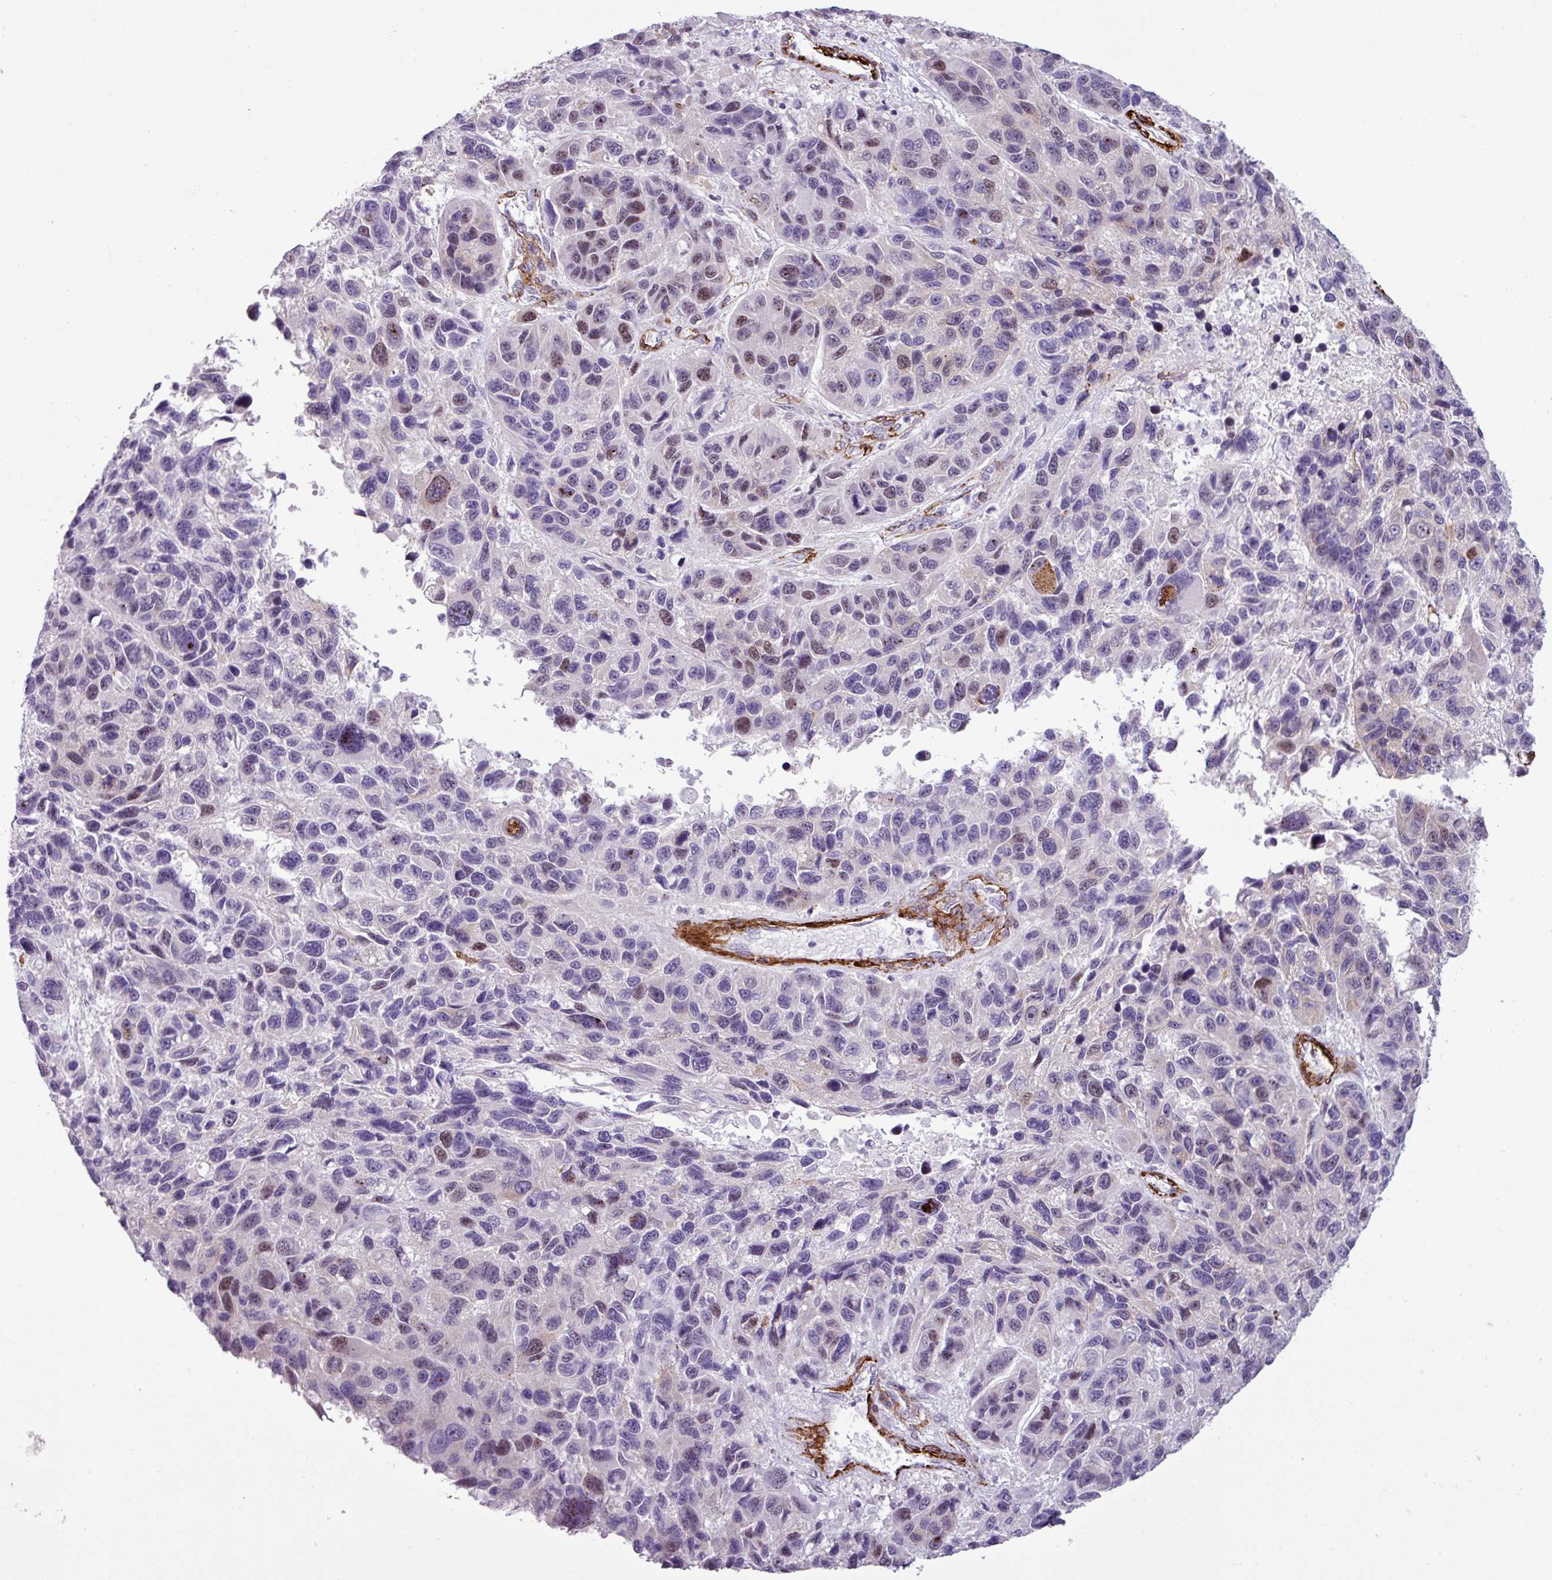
{"staining": {"intensity": "moderate", "quantity": "<25%", "location": "nuclear"}, "tissue": "melanoma", "cell_type": "Tumor cells", "image_type": "cancer", "snomed": [{"axis": "morphology", "description": "Malignant melanoma, NOS"}, {"axis": "topography", "description": "Skin"}], "caption": "Brown immunohistochemical staining in melanoma displays moderate nuclear staining in about <25% of tumor cells.", "gene": "ATP10A", "patient": {"sex": "male", "age": 53}}